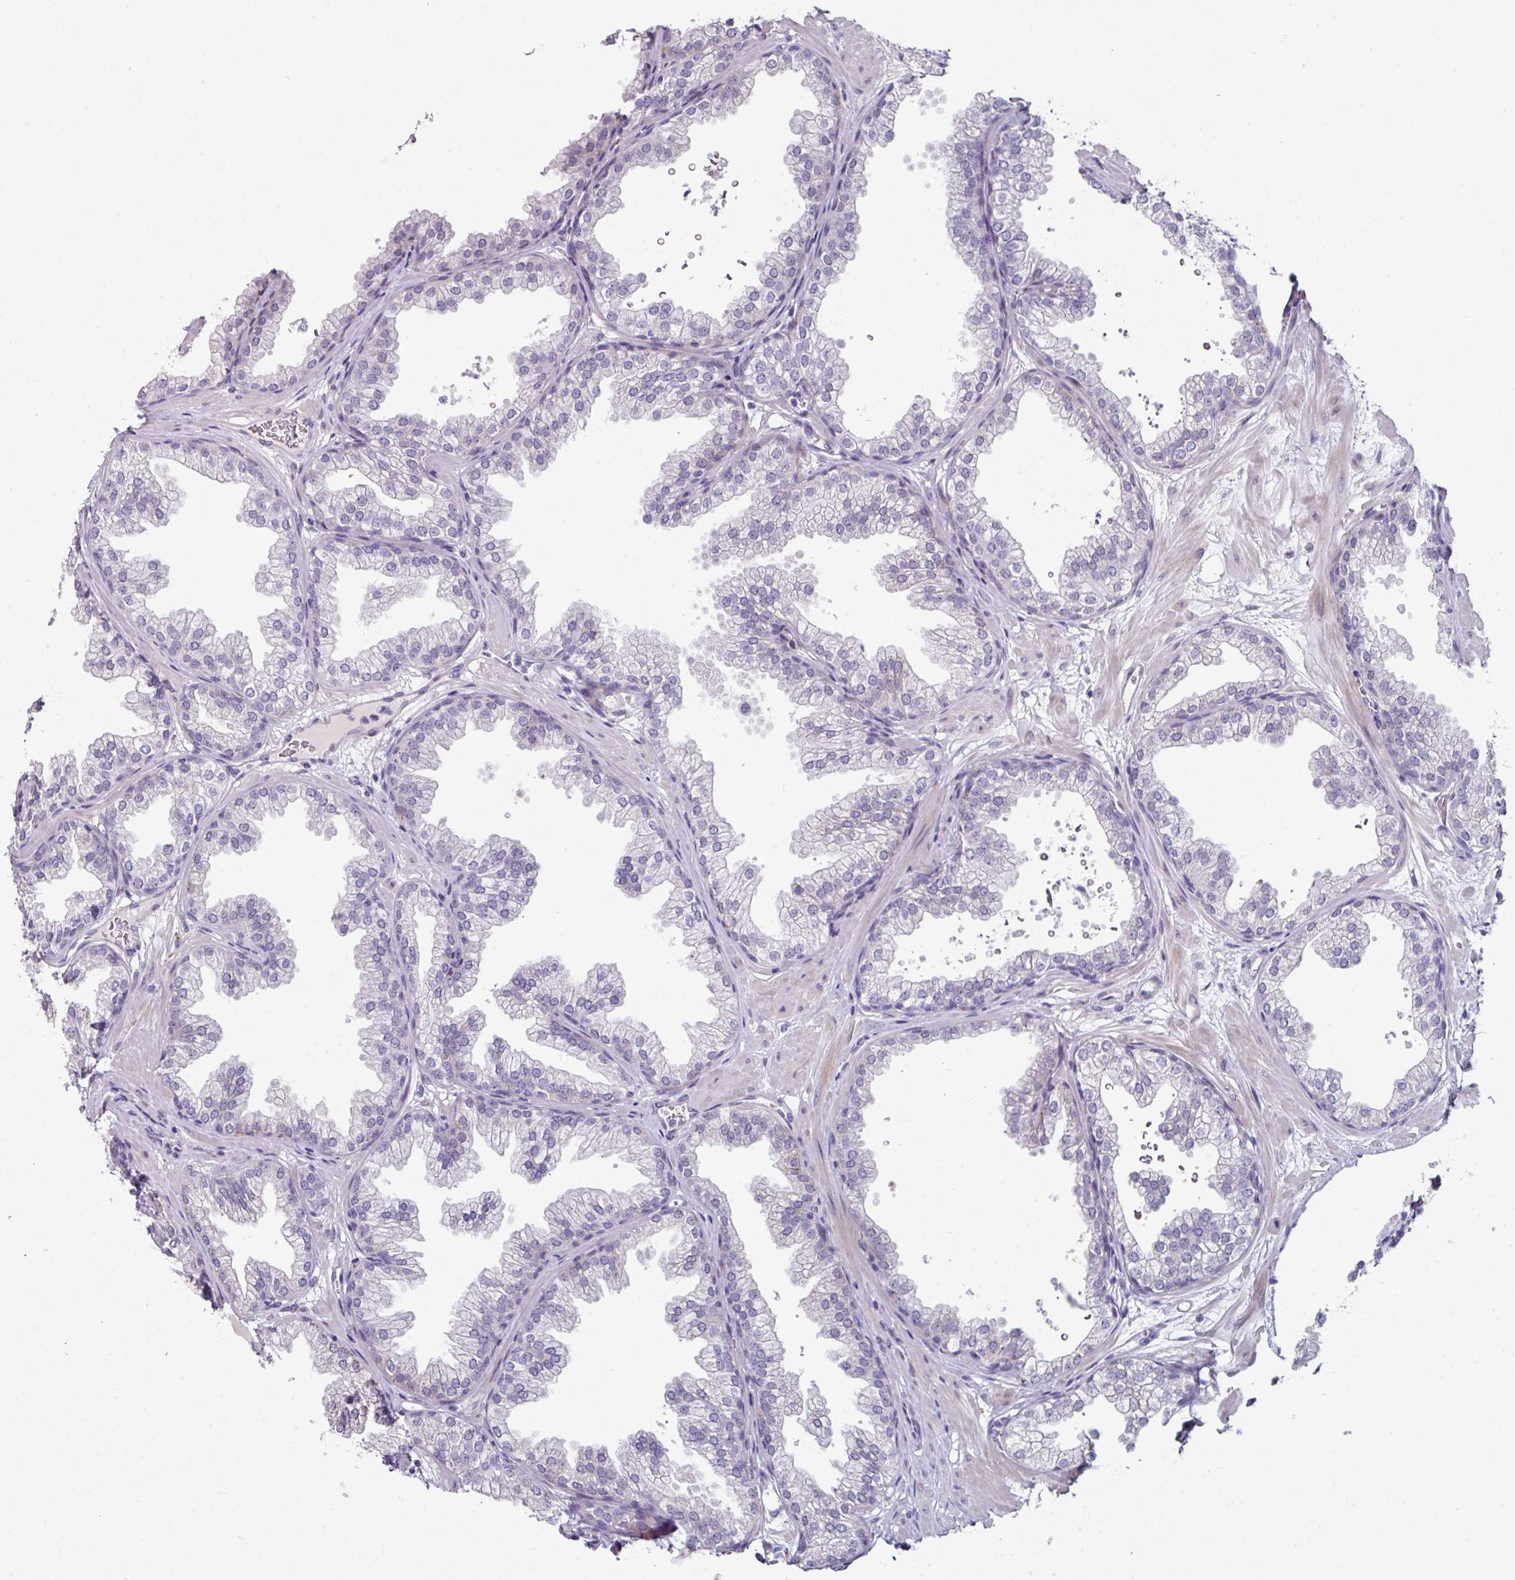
{"staining": {"intensity": "weak", "quantity": "<25%", "location": "cytoplasmic/membranous"}, "tissue": "prostate", "cell_type": "Glandular cells", "image_type": "normal", "snomed": [{"axis": "morphology", "description": "Normal tissue, NOS"}, {"axis": "topography", "description": "Prostate"}], "caption": "This histopathology image is of benign prostate stained with immunohistochemistry (IHC) to label a protein in brown with the nuclei are counter-stained blue. There is no staining in glandular cells. (Brightfield microscopy of DAB (3,3'-diaminobenzidine) immunohistochemistry (IHC) at high magnification).", "gene": "BMS1", "patient": {"sex": "male", "age": 37}}